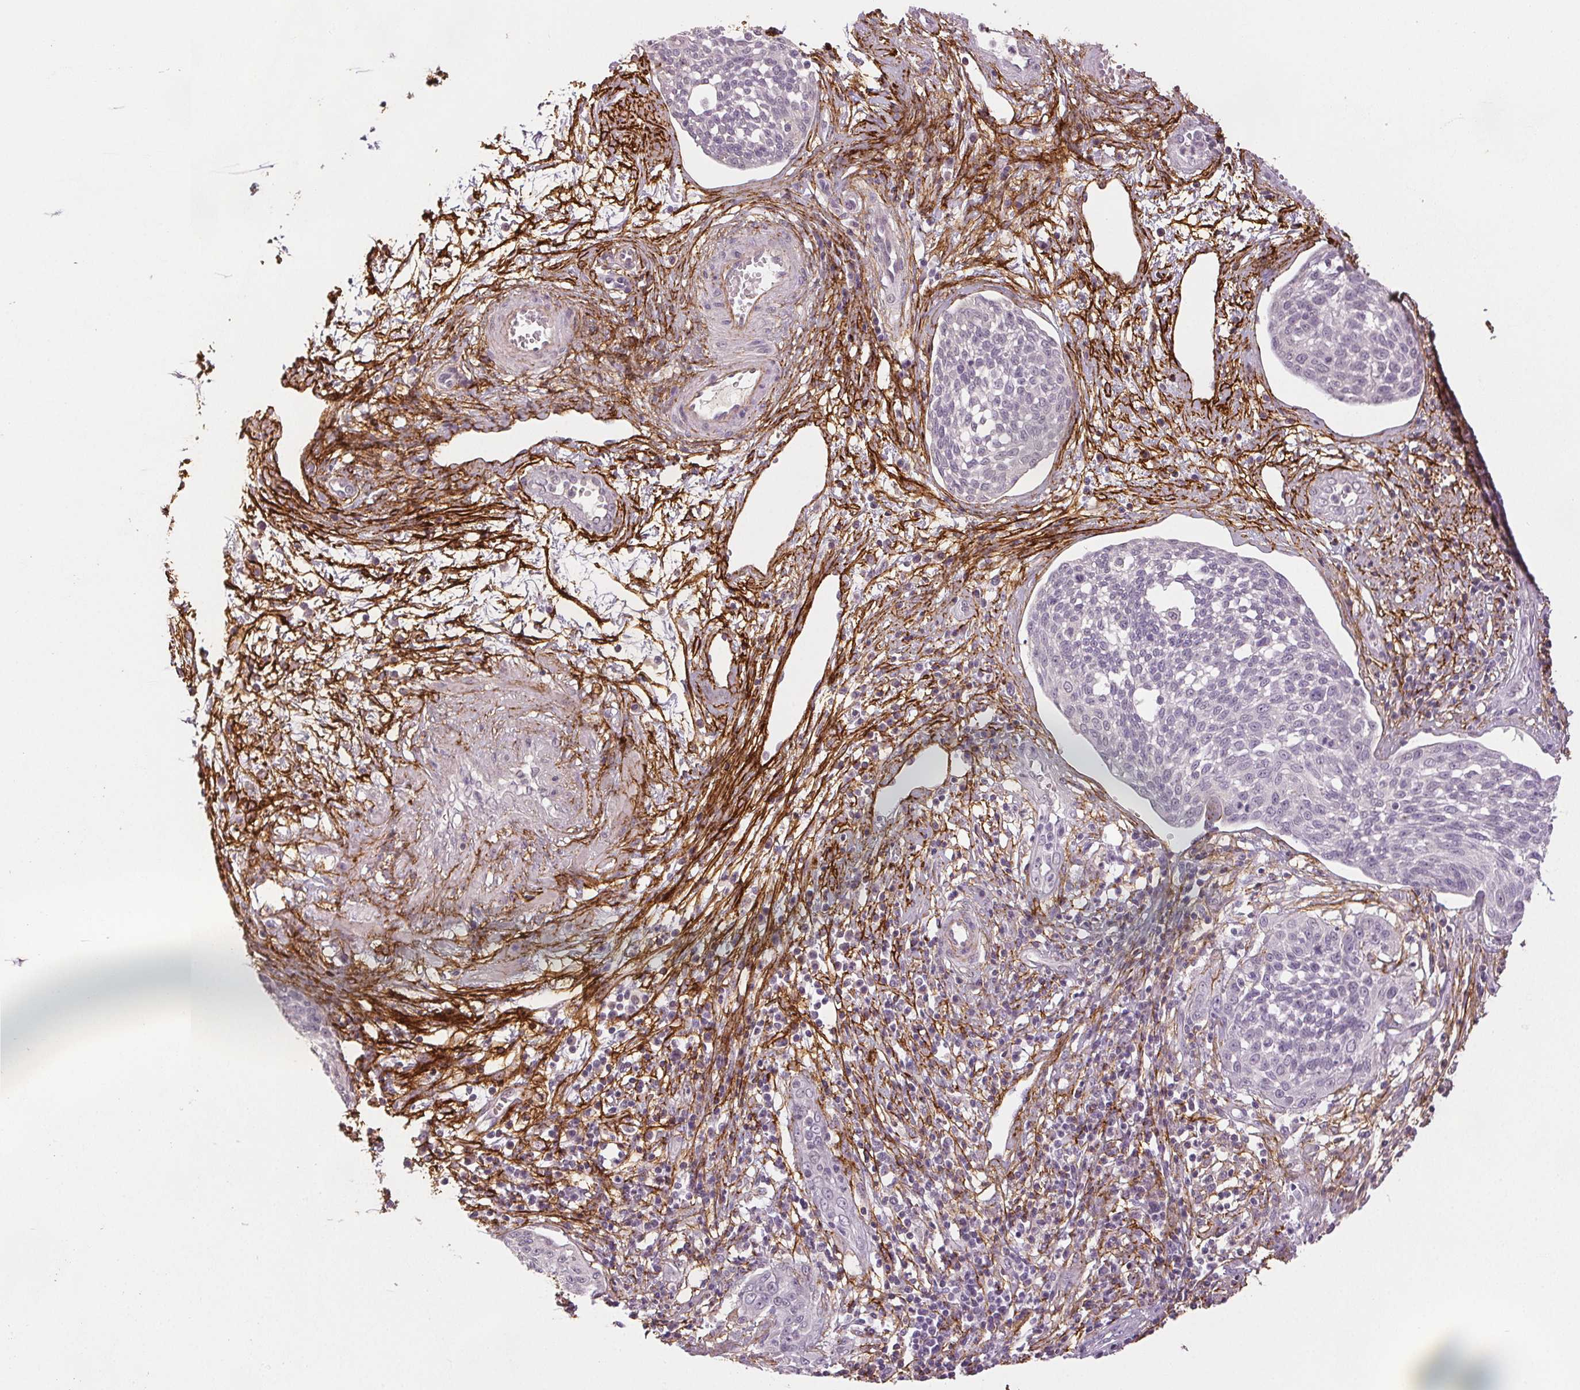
{"staining": {"intensity": "negative", "quantity": "none", "location": "none"}, "tissue": "cervical cancer", "cell_type": "Tumor cells", "image_type": "cancer", "snomed": [{"axis": "morphology", "description": "Squamous cell carcinoma, NOS"}, {"axis": "topography", "description": "Cervix"}], "caption": "This is an immunohistochemistry photomicrograph of human cervical cancer (squamous cell carcinoma). There is no expression in tumor cells.", "gene": "FBN1", "patient": {"sex": "female", "age": 34}}